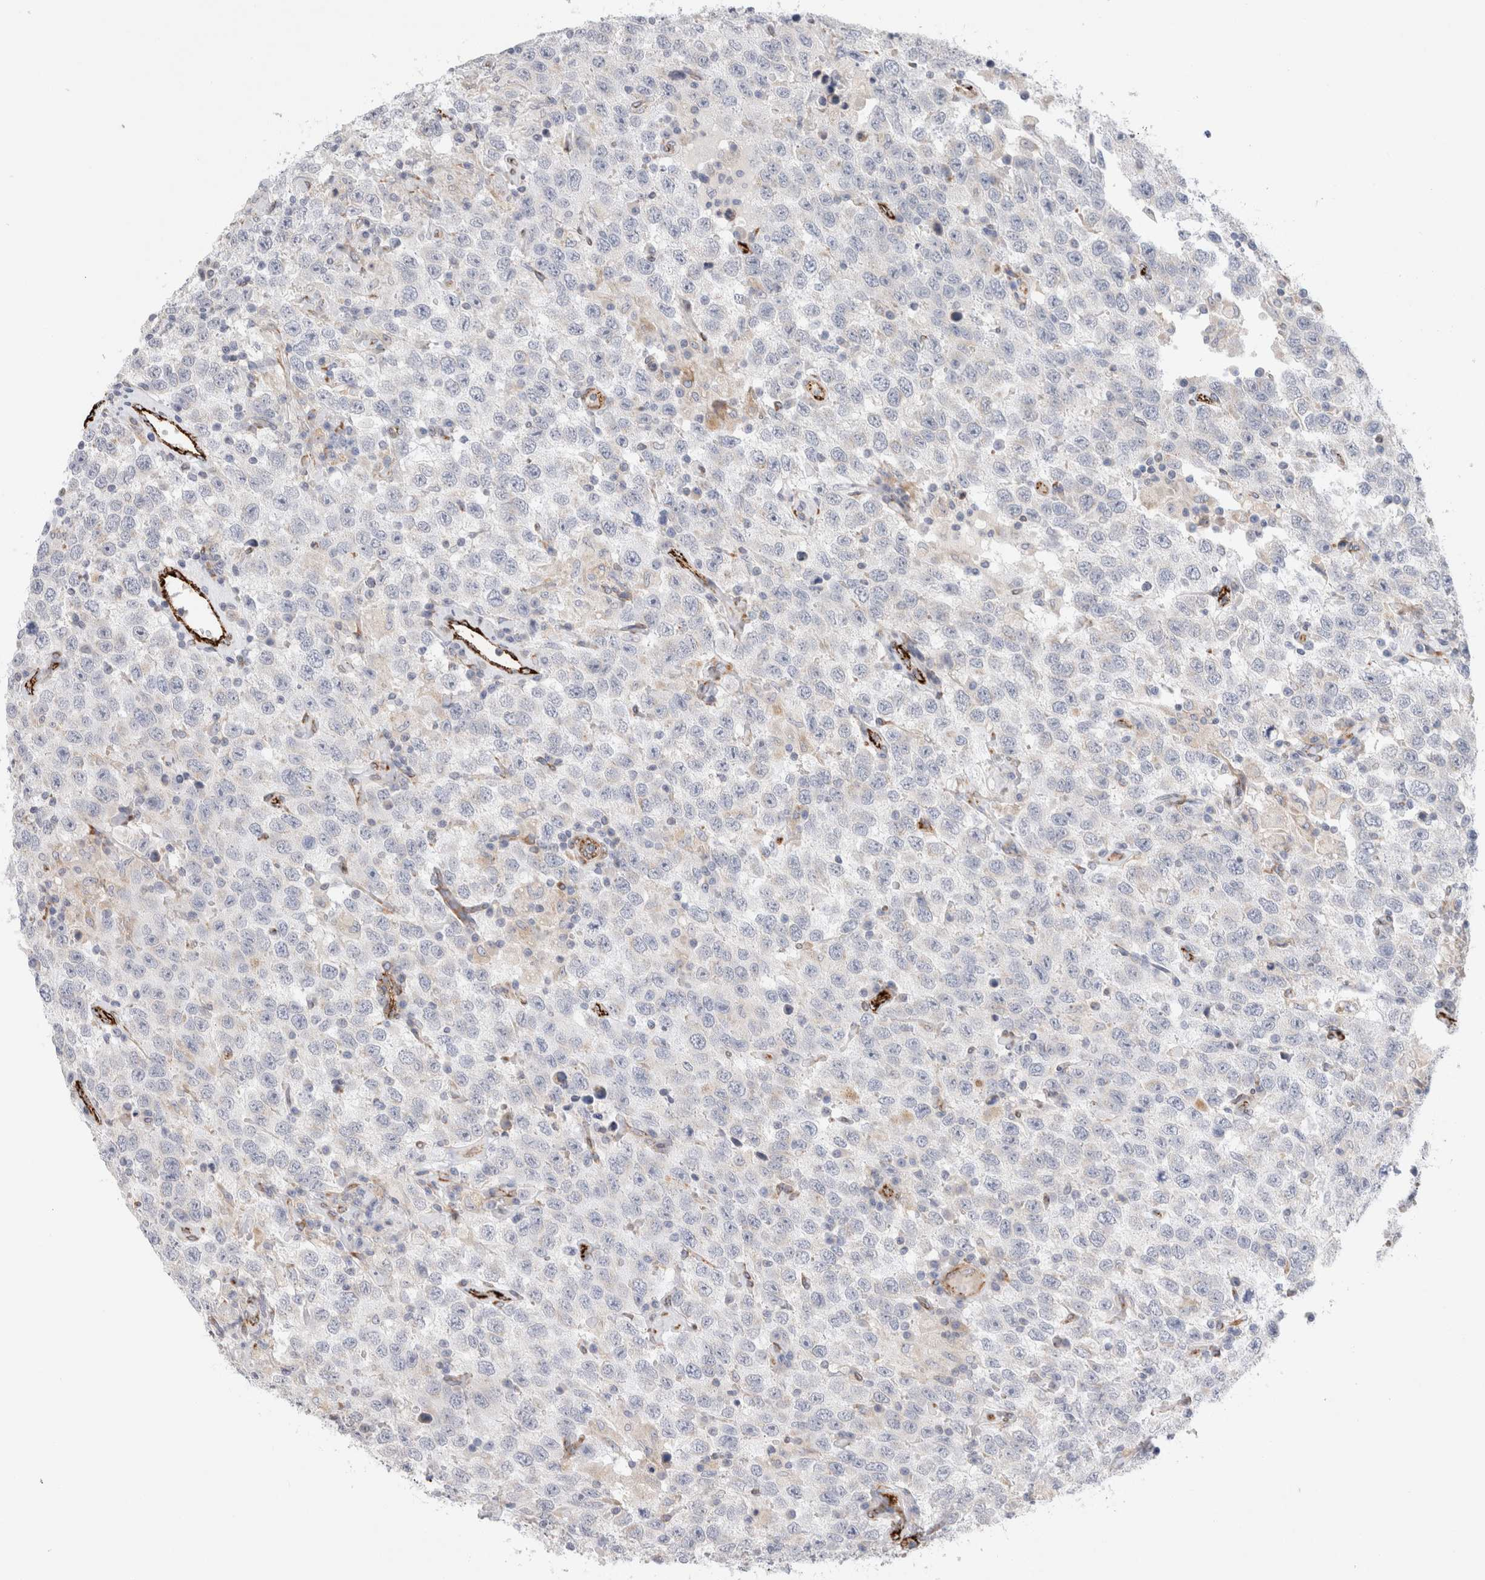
{"staining": {"intensity": "negative", "quantity": "none", "location": "none"}, "tissue": "testis cancer", "cell_type": "Tumor cells", "image_type": "cancer", "snomed": [{"axis": "morphology", "description": "Seminoma, NOS"}, {"axis": "topography", "description": "Testis"}], "caption": "High power microscopy micrograph of an immunohistochemistry (IHC) photomicrograph of seminoma (testis), revealing no significant expression in tumor cells.", "gene": "CNPY4", "patient": {"sex": "male", "age": 41}}